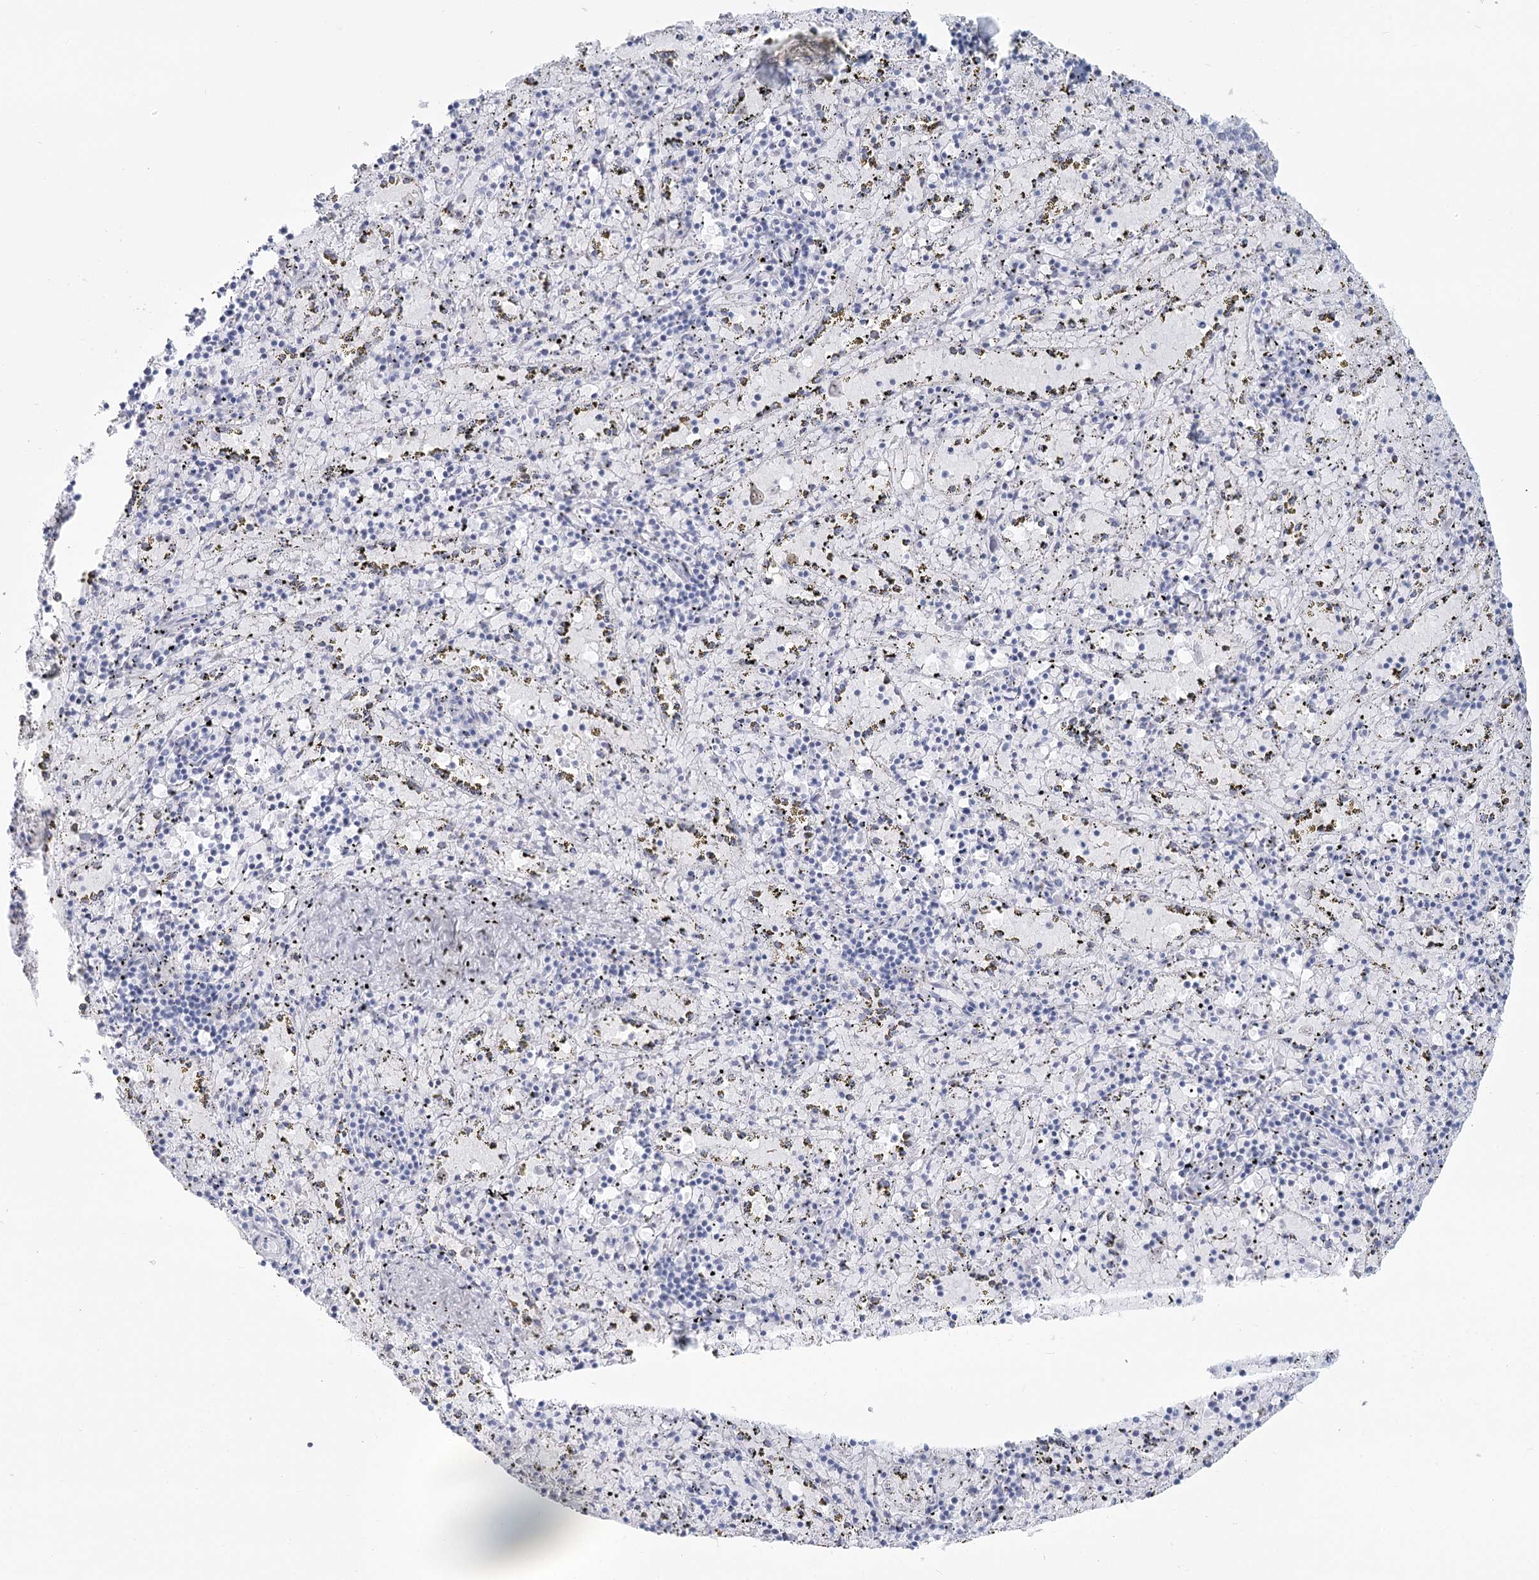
{"staining": {"intensity": "negative", "quantity": "none", "location": "none"}, "tissue": "spleen", "cell_type": "Cells in red pulp", "image_type": "normal", "snomed": [{"axis": "morphology", "description": "Normal tissue, NOS"}, {"axis": "topography", "description": "Spleen"}], "caption": "IHC photomicrograph of unremarkable spleen stained for a protein (brown), which demonstrates no staining in cells in red pulp.", "gene": "WNT8B", "patient": {"sex": "male", "age": 11}}